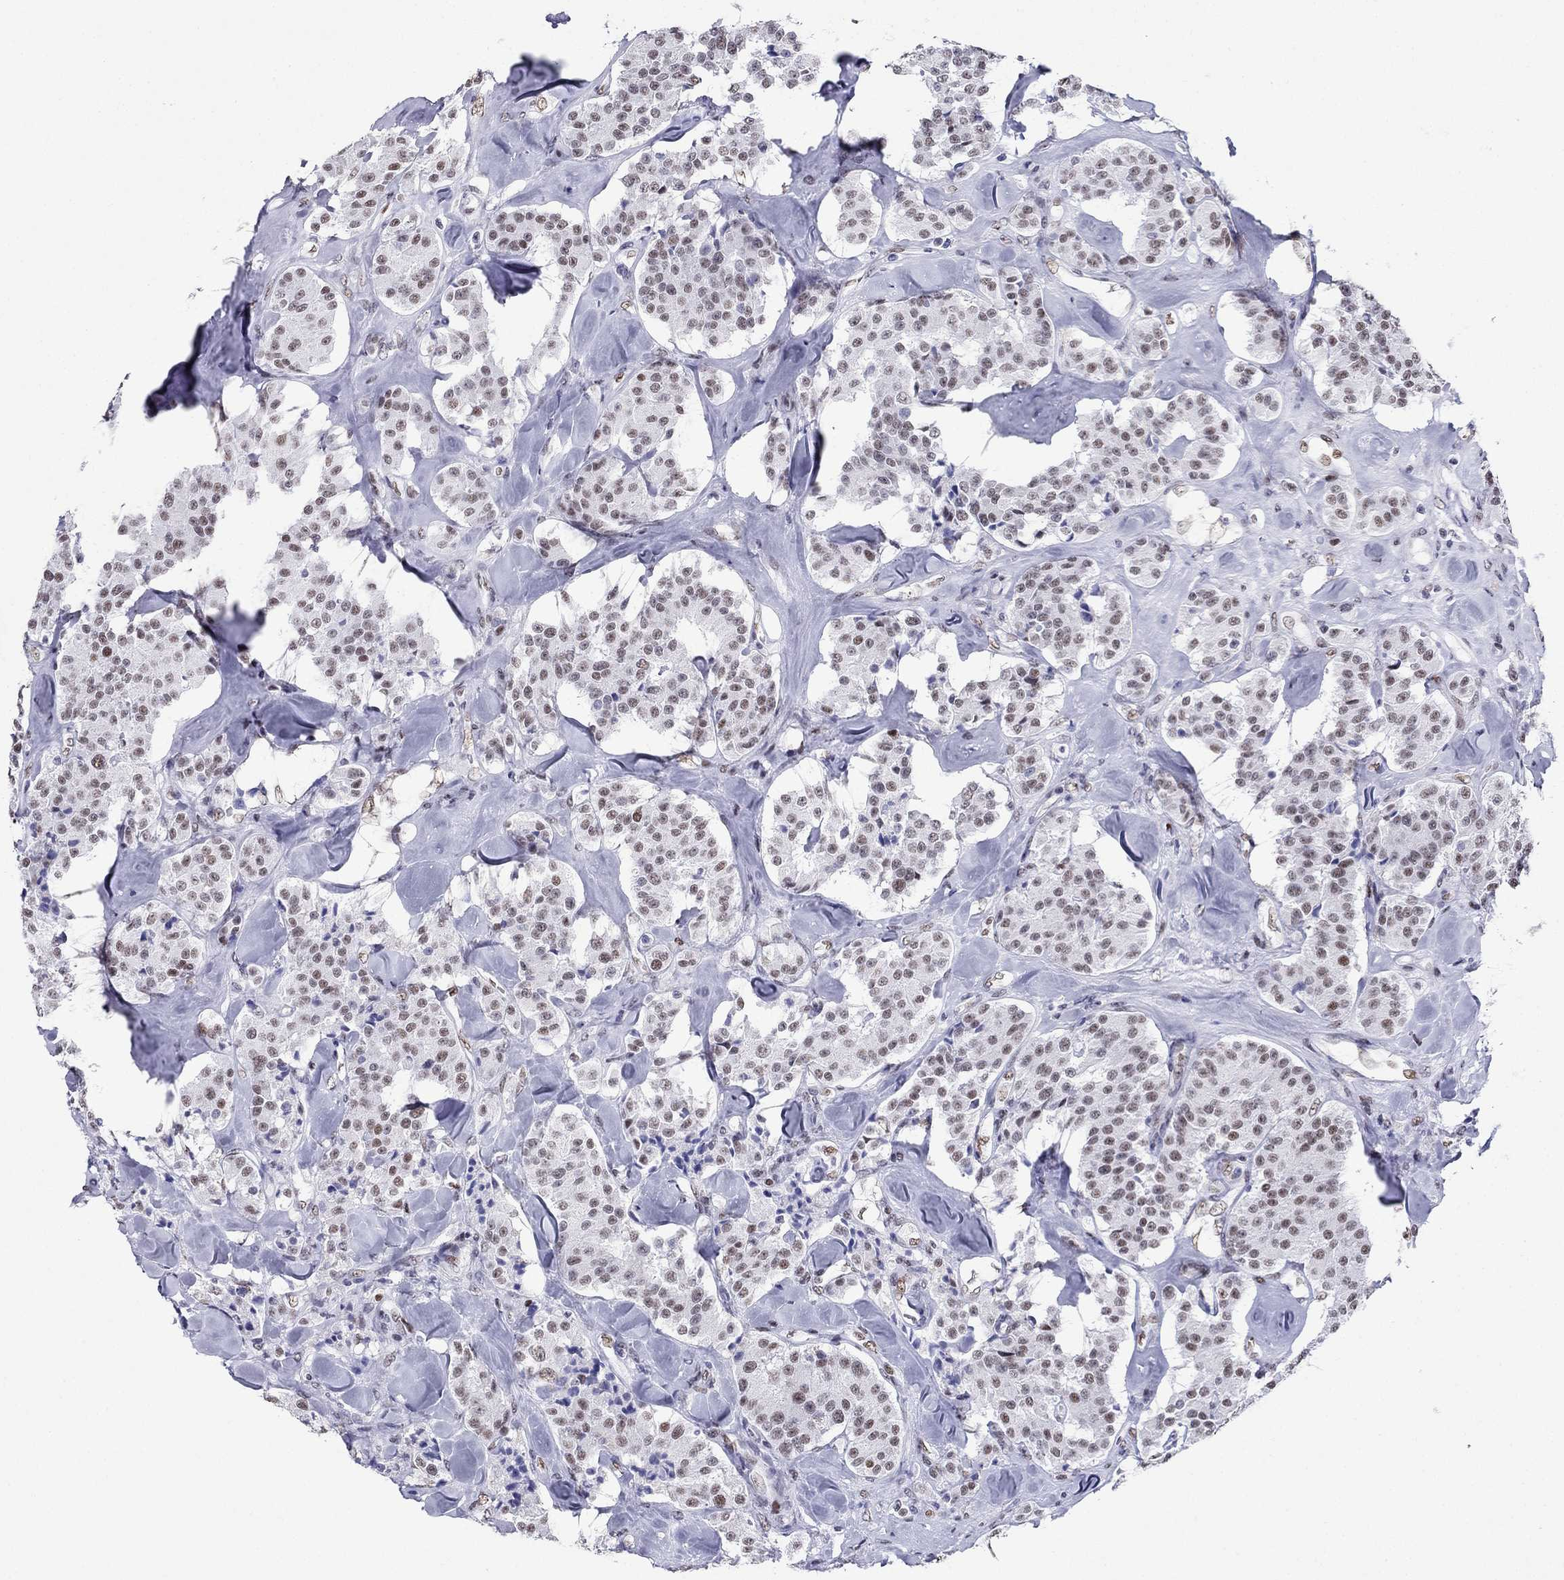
{"staining": {"intensity": "moderate", "quantity": ">75%", "location": "nuclear"}, "tissue": "carcinoid", "cell_type": "Tumor cells", "image_type": "cancer", "snomed": [{"axis": "morphology", "description": "Carcinoid, malignant, NOS"}, {"axis": "topography", "description": "Pancreas"}], "caption": "DAB immunohistochemical staining of carcinoid (malignant) reveals moderate nuclear protein expression in about >75% of tumor cells.", "gene": "PPM1G", "patient": {"sex": "male", "age": 41}}